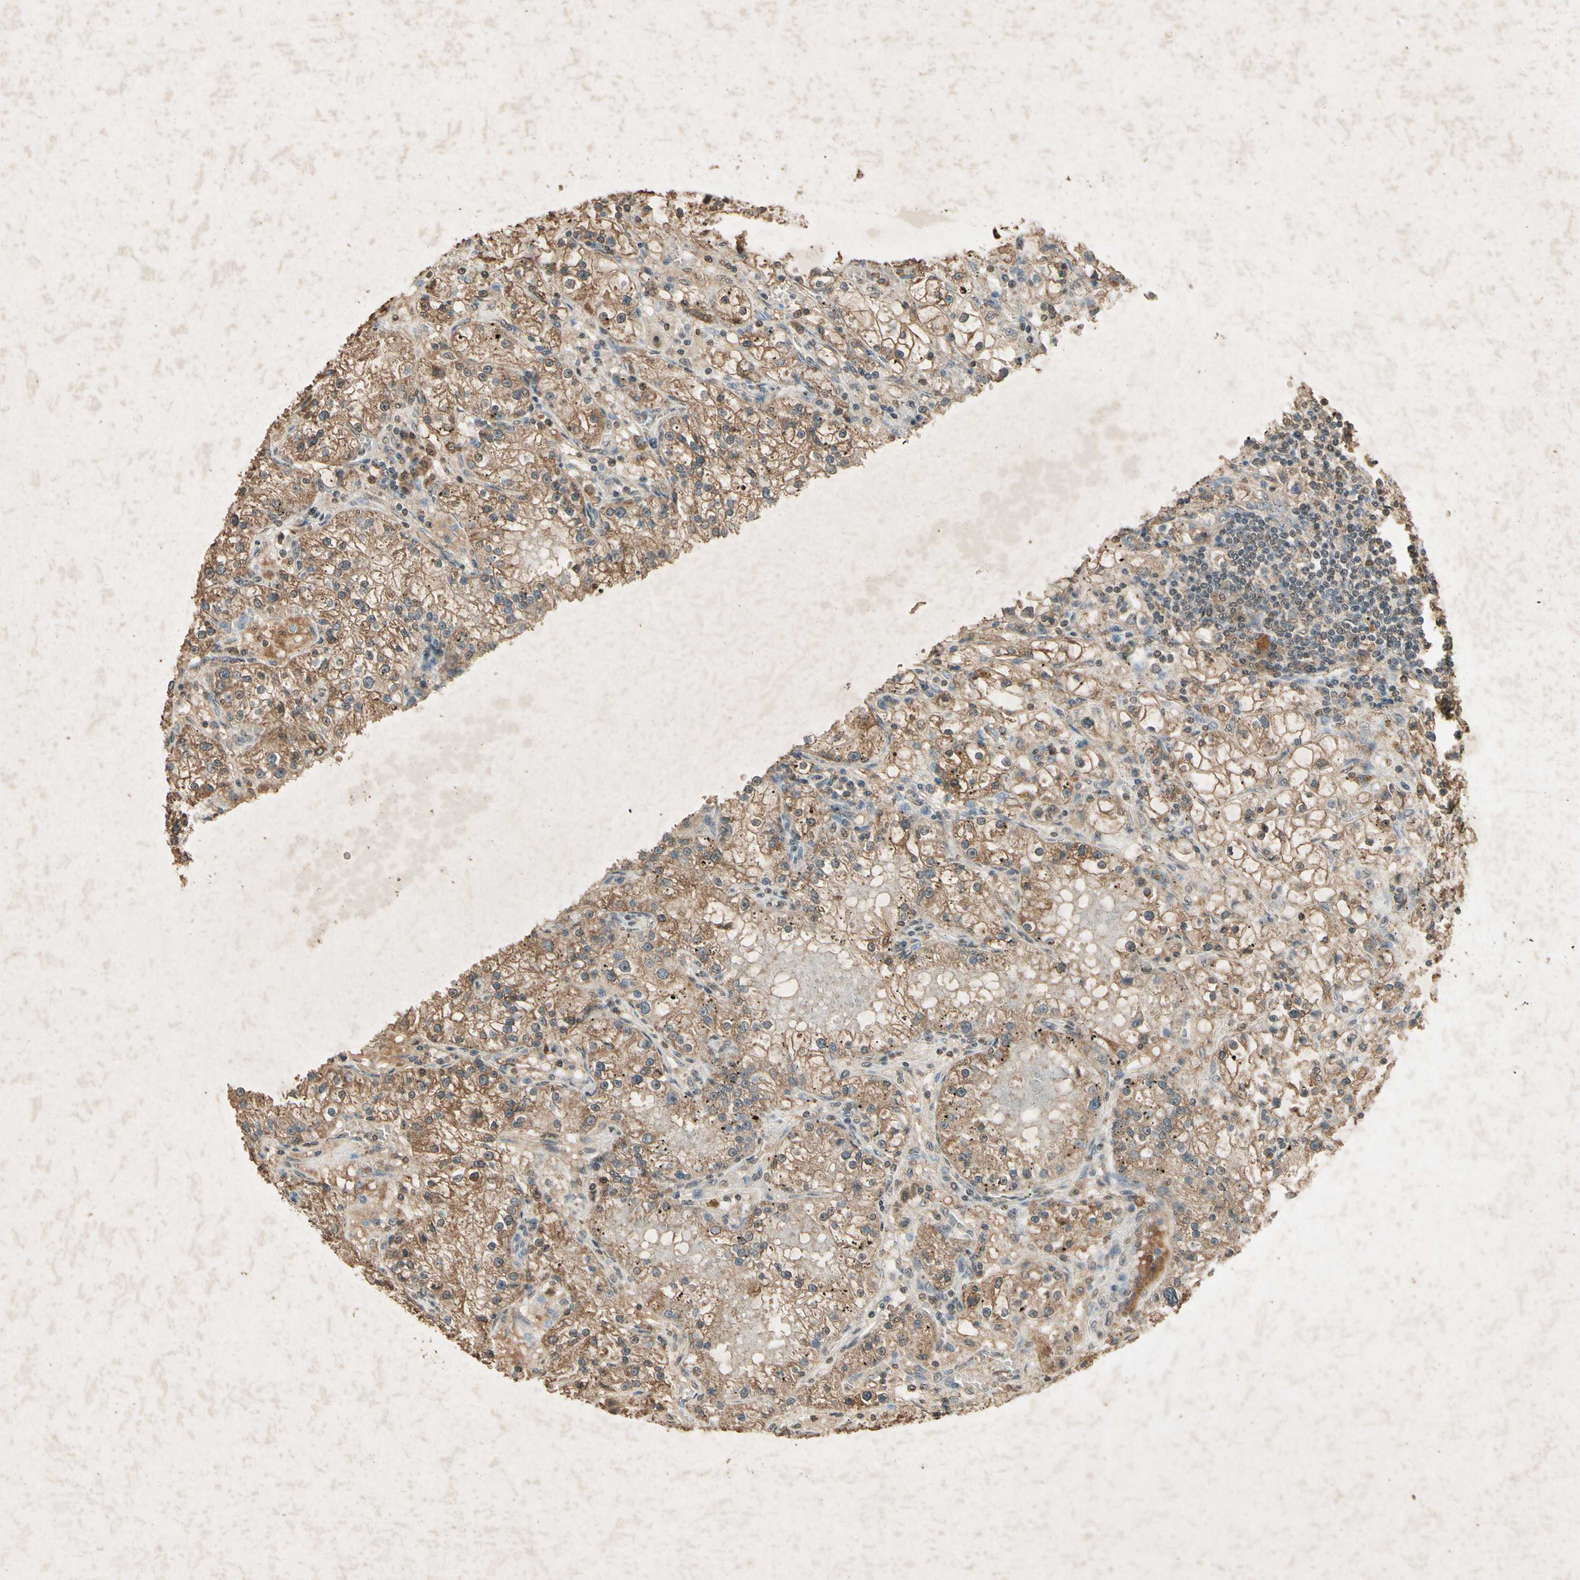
{"staining": {"intensity": "strong", "quantity": ">75%", "location": "cytoplasmic/membranous"}, "tissue": "renal cancer", "cell_type": "Tumor cells", "image_type": "cancer", "snomed": [{"axis": "morphology", "description": "Adenocarcinoma, NOS"}, {"axis": "topography", "description": "Kidney"}], "caption": "Tumor cells show high levels of strong cytoplasmic/membranous expression in about >75% of cells in human renal adenocarcinoma. Using DAB (3,3'-diaminobenzidine) (brown) and hematoxylin (blue) stains, captured at high magnification using brightfield microscopy.", "gene": "GC", "patient": {"sex": "male", "age": 56}}